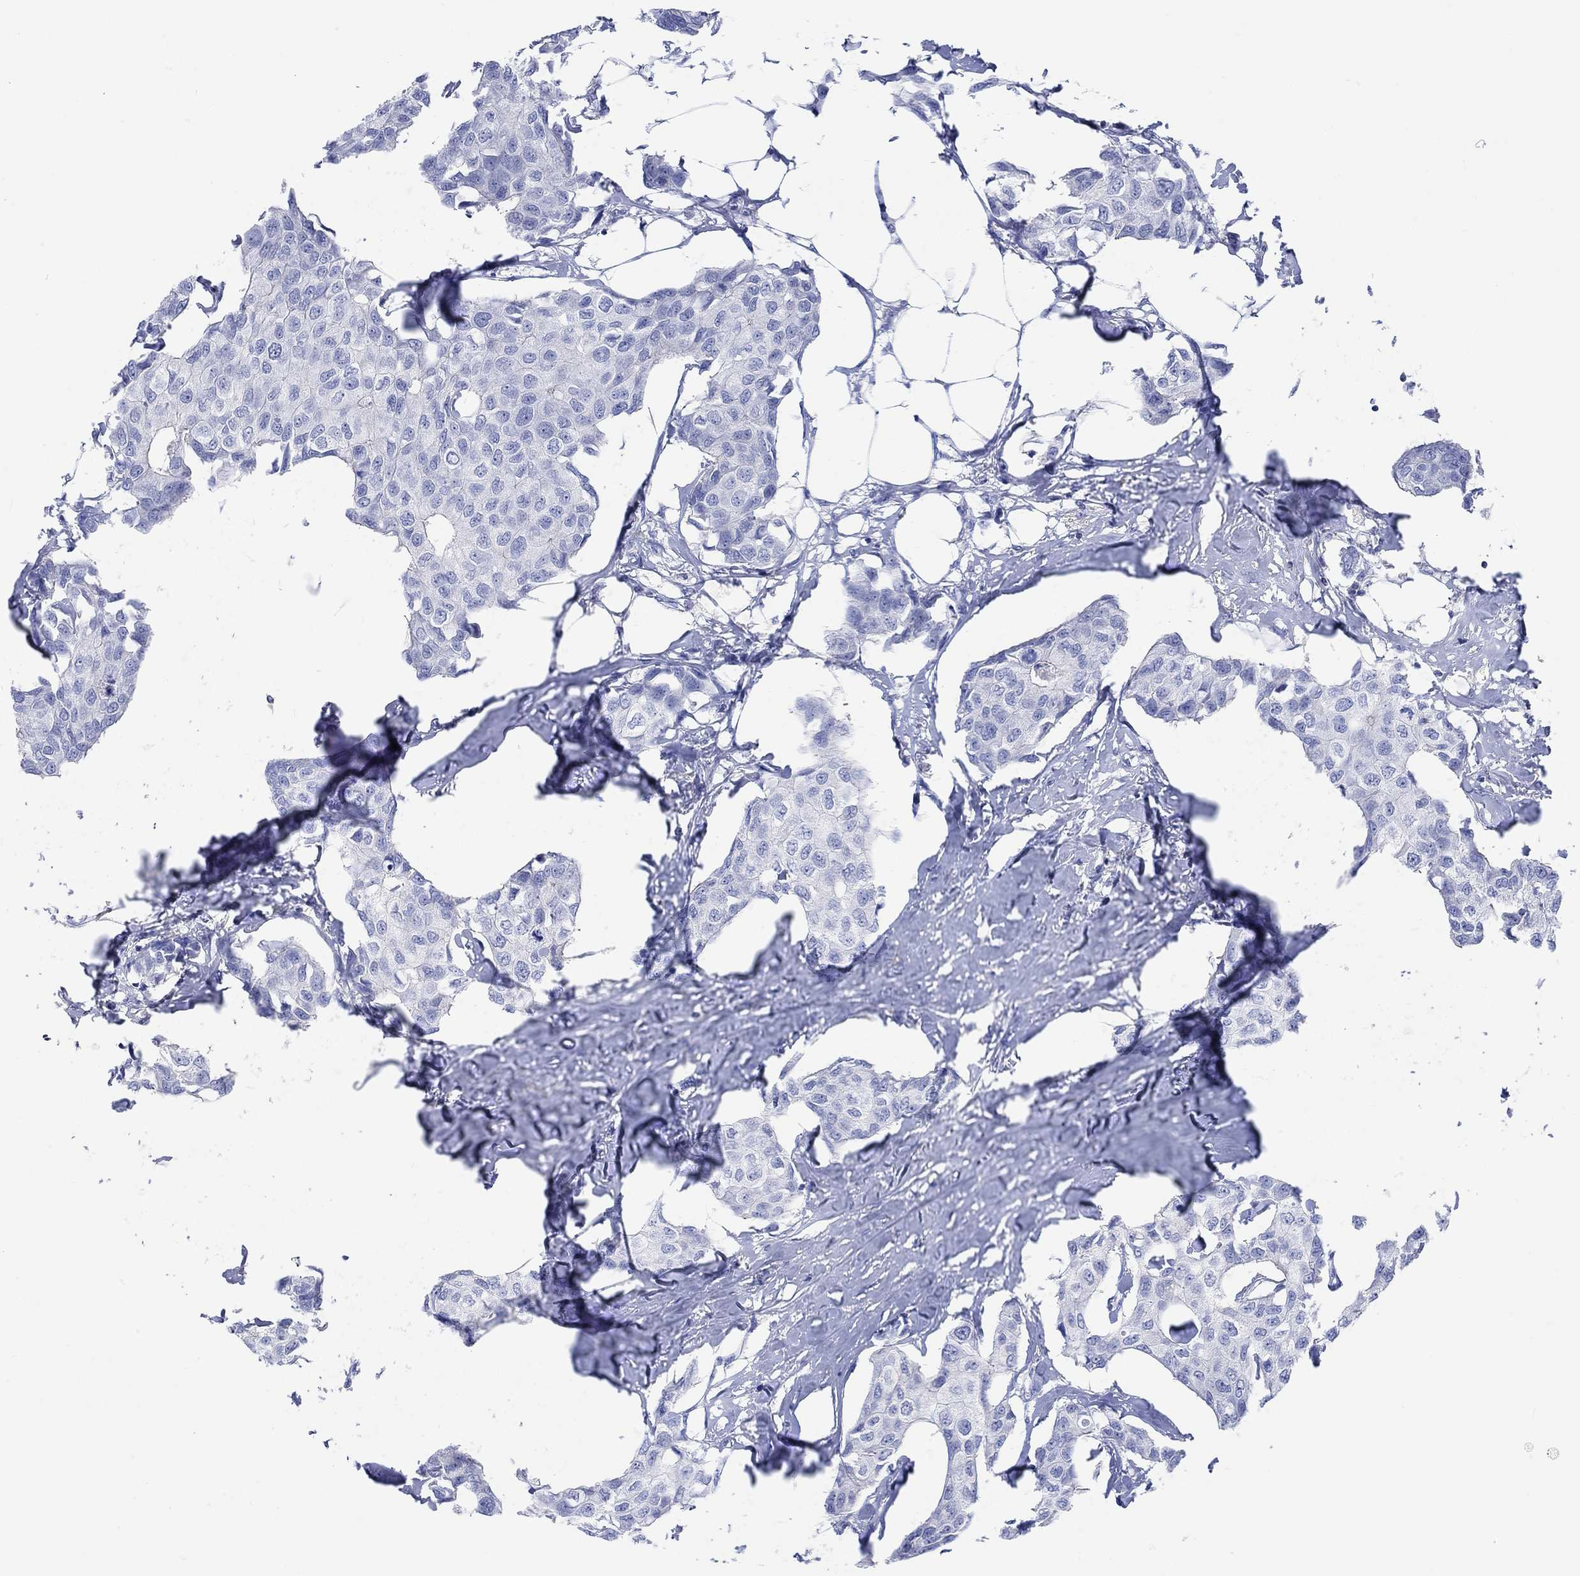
{"staining": {"intensity": "negative", "quantity": "none", "location": "none"}, "tissue": "breast cancer", "cell_type": "Tumor cells", "image_type": "cancer", "snomed": [{"axis": "morphology", "description": "Duct carcinoma"}, {"axis": "topography", "description": "Breast"}], "caption": "High power microscopy image of an IHC image of breast infiltrating ductal carcinoma, revealing no significant staining in tumor cells. (DAB (3,3'-diaminobenzidine) immunohistochemistry (IHC) with hematoxylin counter stain).", "gene": "GCM1", "patient": {"sex": "female", "age": 80}}